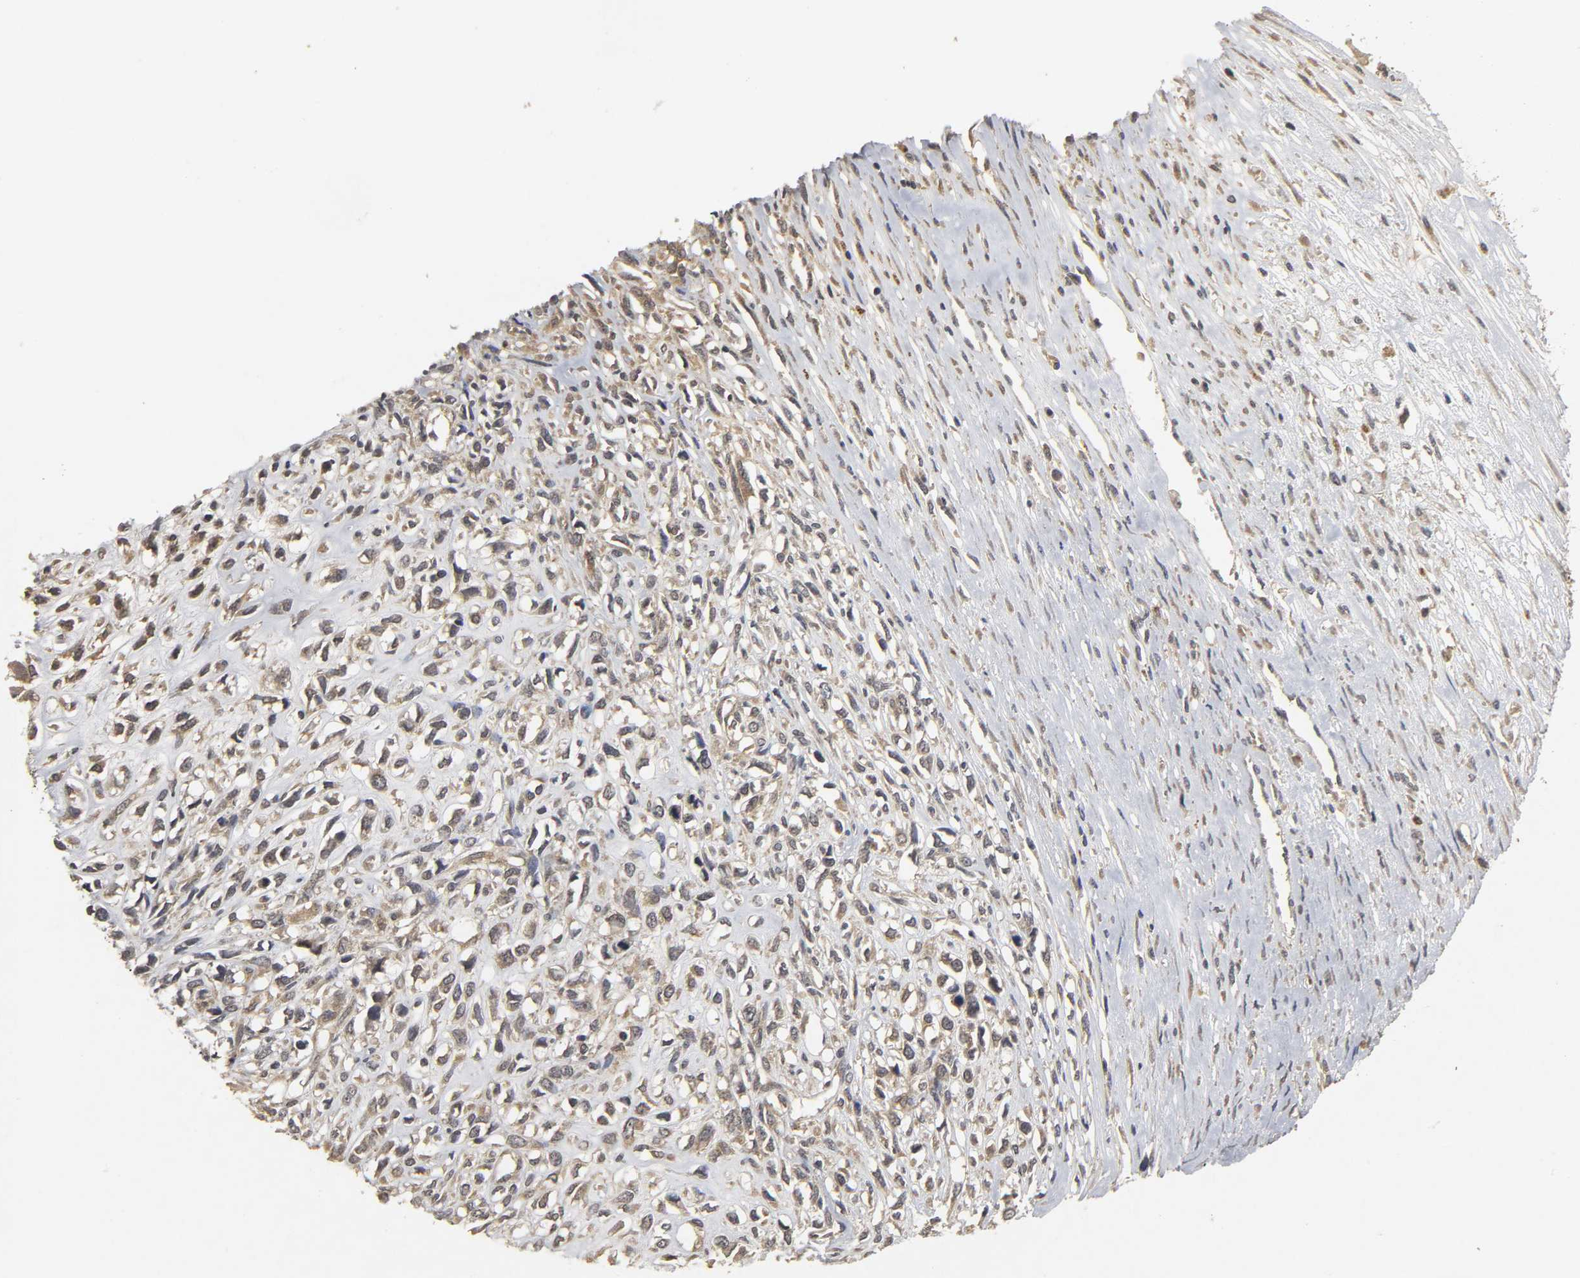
{"staining": {"intensity": "weak", "quantity": ">75%", "location": "cytoplasmic/membranous"}, "tissue": "head and neck cancer", "cell_type": "Tumor cells", "image_type": "cancer", "snomed": [{"axis": "morphology", "description": "Necrosis, NOS"}, {"axis": "morphology", "description": "Neoplasm, malignant, NOS"}, {"axis": "topography", "description": "Salivary gland"}, {"axis": "topography", "description": "Head-Neck"}], "caption": "This image exhibits IHC staining of head and neck malignant neoplasm, with low weak cytoplasmic/membranous staining in approximately >75% of tumor cells.", "gene": "TRAF6", "patient": {"sex": "male", "age": 43}}